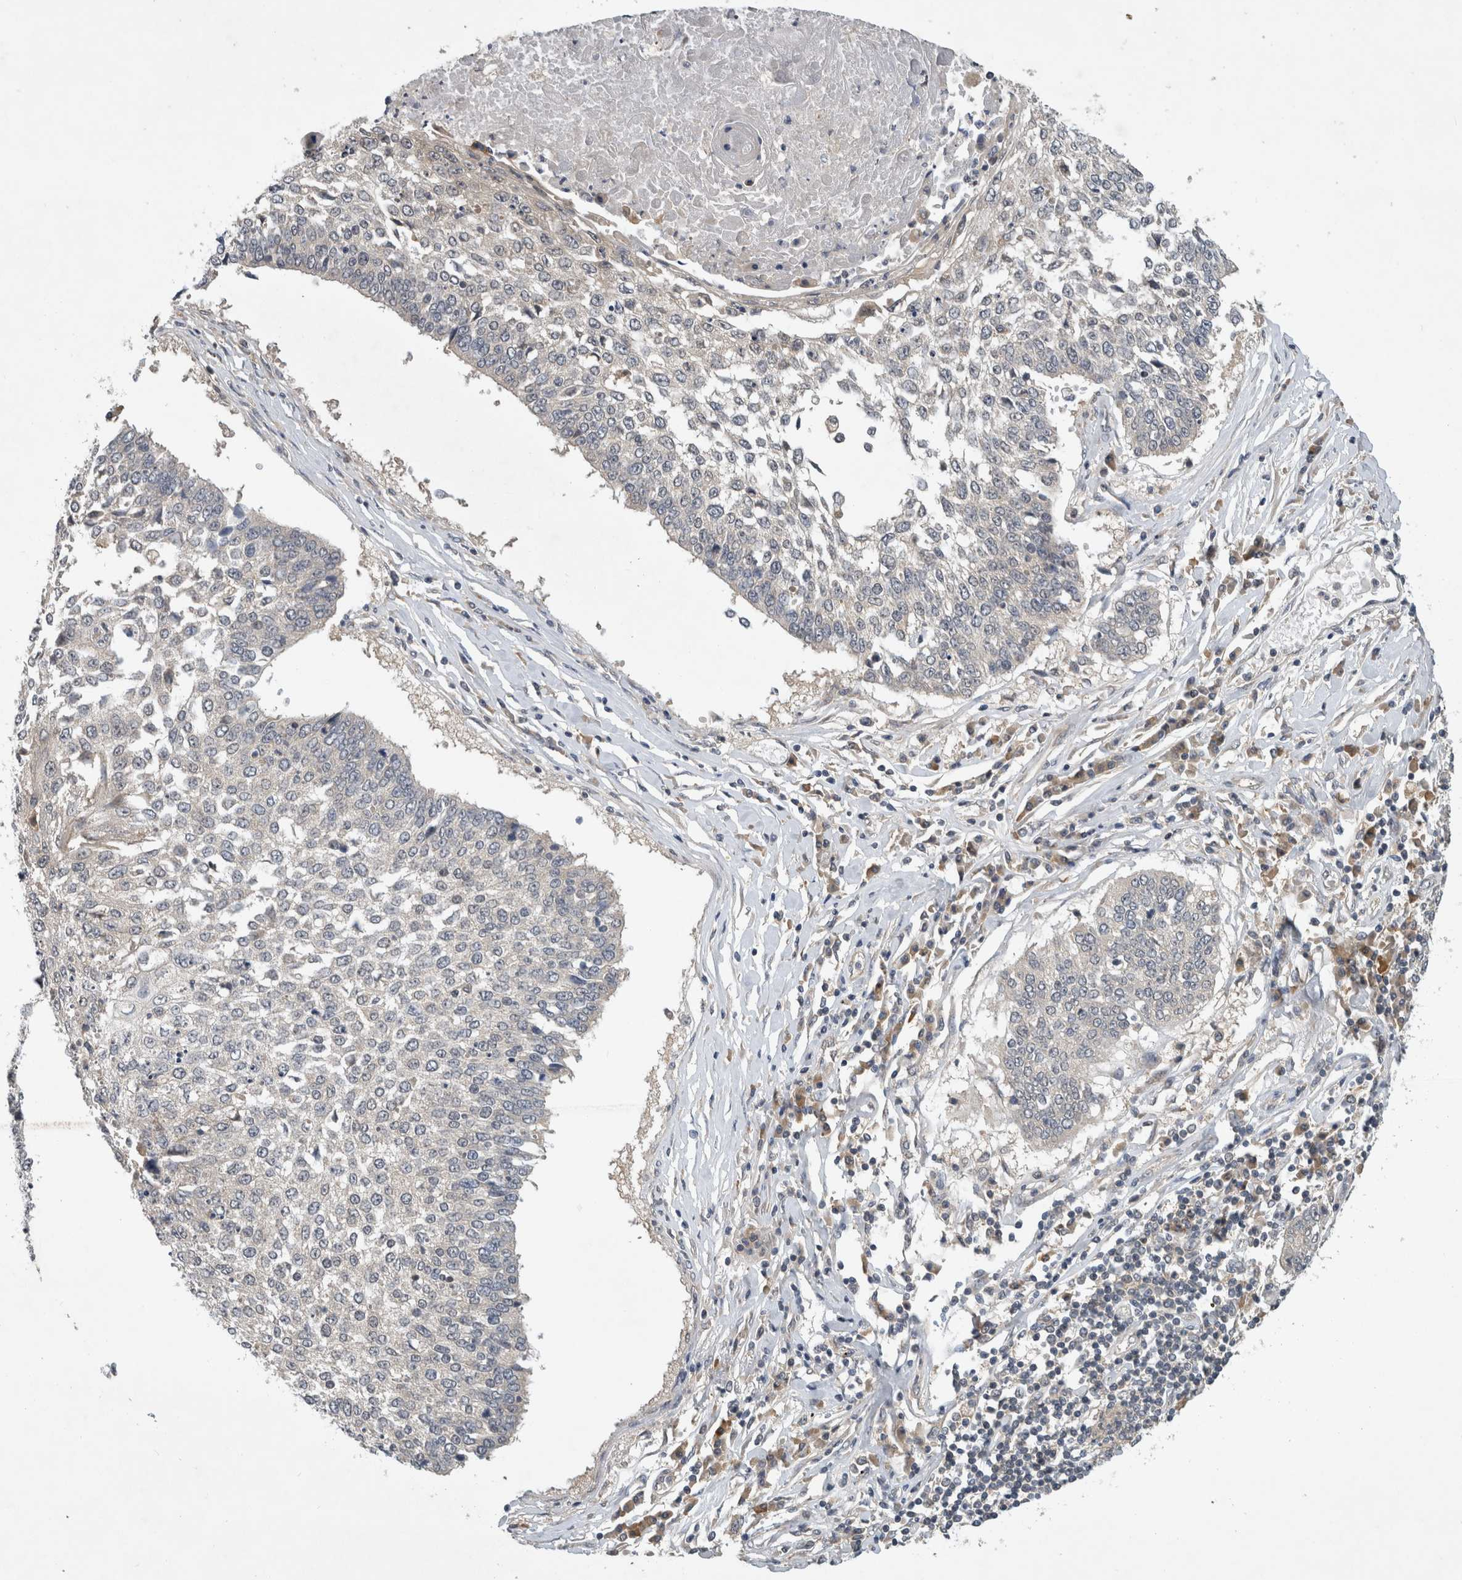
{"staining": {"intensity": "negative", "quantity": "none", "location": "none"}, "tissue": "lung cancer", "cell_type": "Tumor cells", "image_type": "cancer", "snomed": [{"axis": "morphology", "description": "Normal tissue, NOS"}, {"axis": "morphology", "description": "Squamous cell carcinoma, NOS"}, {"axis": "topography", "description": "Cartilage tissue"}, {"axis": "topography", "description": "Bronchus"}, {"axis": "topography", "description": "Lung"}, {"axis": "topography", "description": "Peripheral nerve tissue"}], "caption": "This is a photomicrograph of immunohistochemistry staining of lung squamous cell carcinoma, which shows no positivity in tumor cells.", "gene": "AASDHPPT", "patient": {"sex": "female", "age": 49}}